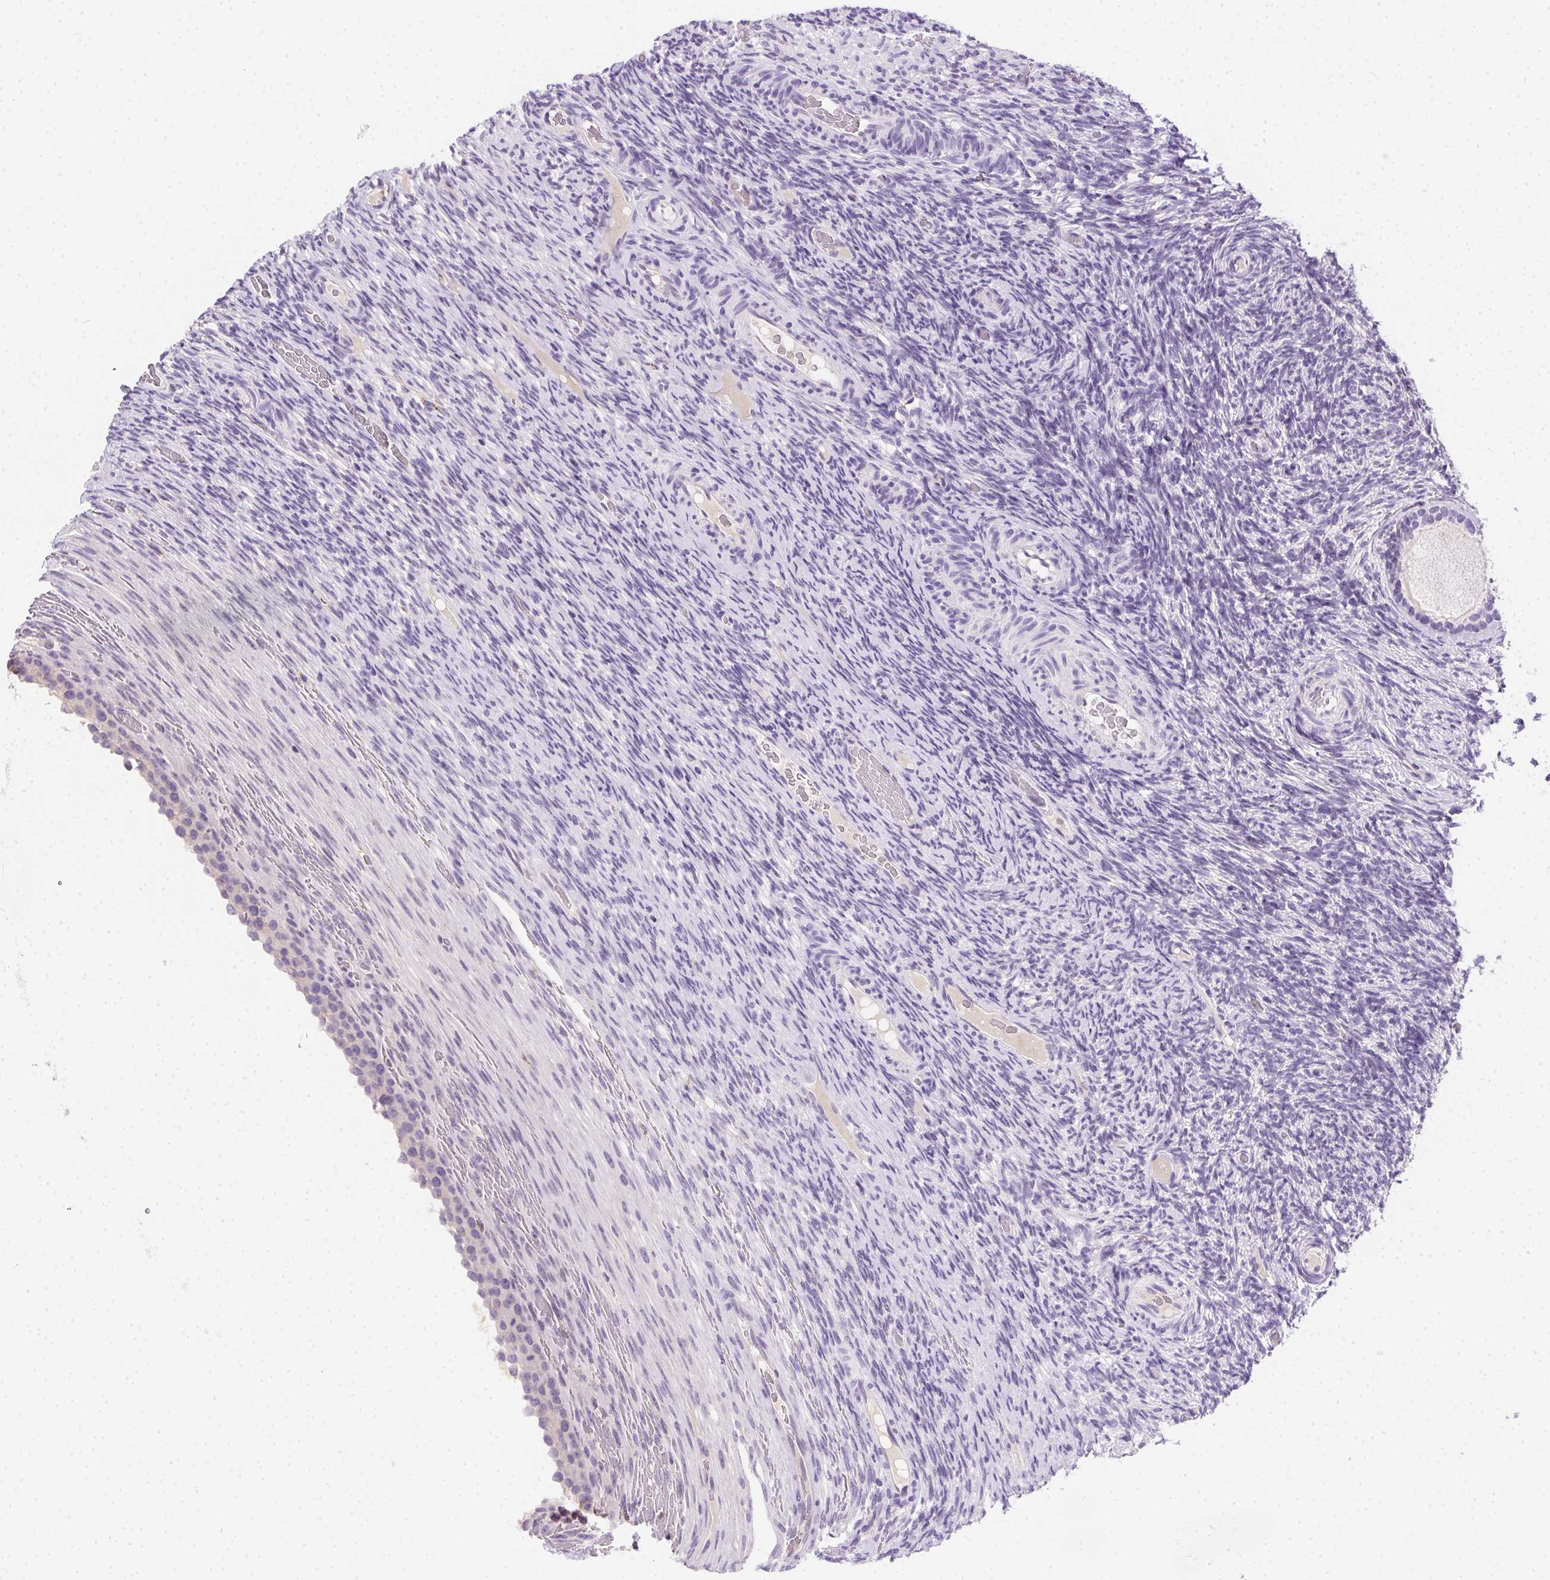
{"staining": {"intensity": "negative", "quantity": "none", "location": "none"}, "tissue": "ovary", "cell_type": "Follicle cells", "image_type": "normal", "snomed": [{"axis": "morphology", "description": "Normal tissue, NOS"}, {"axis": "topography", "description": "Ovary"}], "caption": "Immunohistochemistry micrograph of unremarkable ovary stained for a protein (brown), which shows no positivity in follicle cells. (Brightfield microscopy of DAB immunohistochemistry at high magnification).", "gene": "SSTR4", "patient": {"sex": "female", "age": 34}}